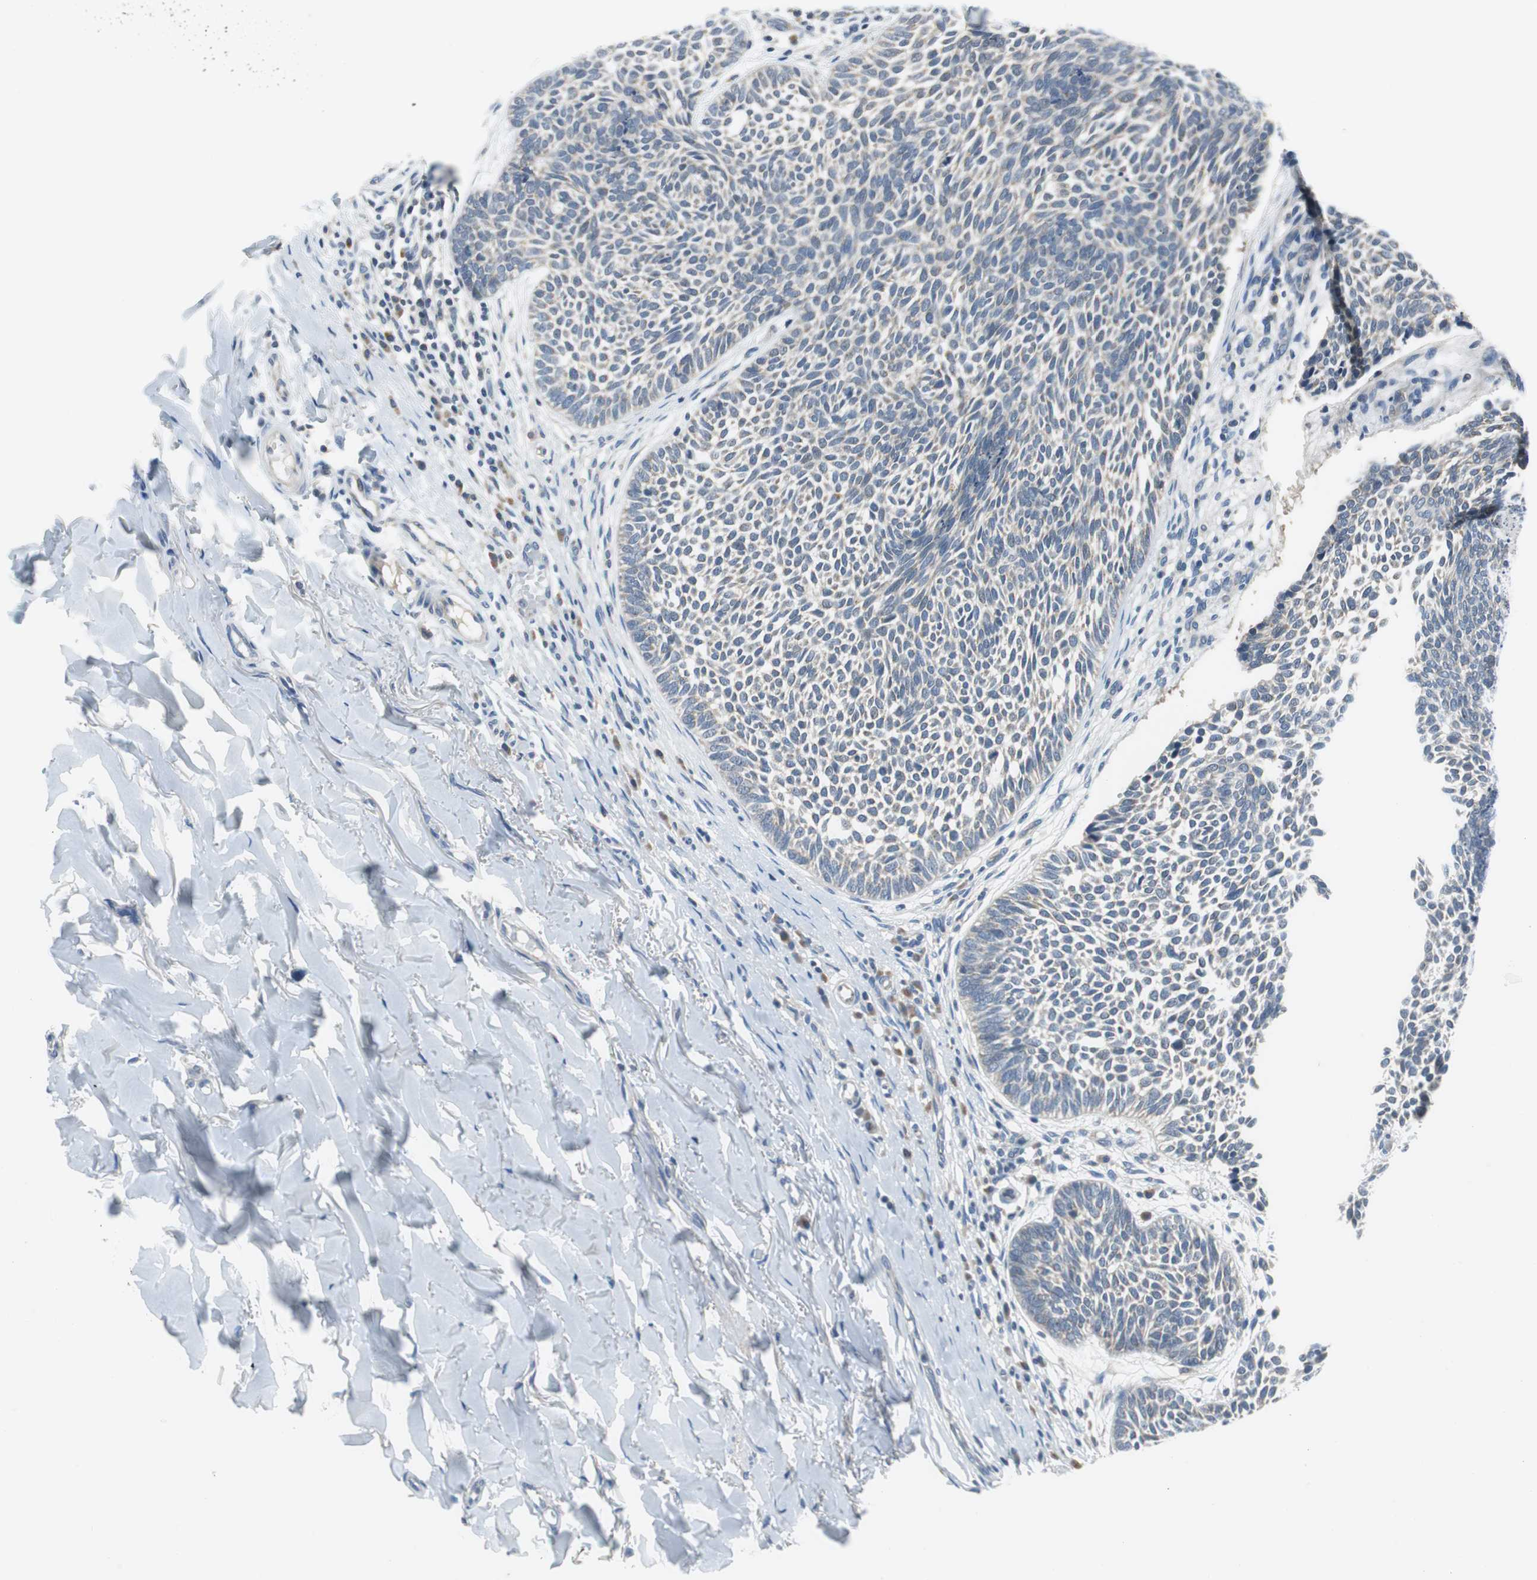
{"staining": {"intensity": "negative", "quantity": "none", "location": "none"}, "tissue": "skin cancer", "cell_type": "Tumor cells", "image_type": "cancer", "snomed": [{"axis": "morphology", "description": "Normal tissue, NOS"}, {"axis": "morphology", "description": "Basal cell carcinoma"}, {"axis": "topography", "description": "Skin"}], "caption": "Tumor cells are negative for brown protein staining in skin cancer (basal cell carcinoma).", "gene": "PLAA", "patient": {"sex": "male", "age": 87}}